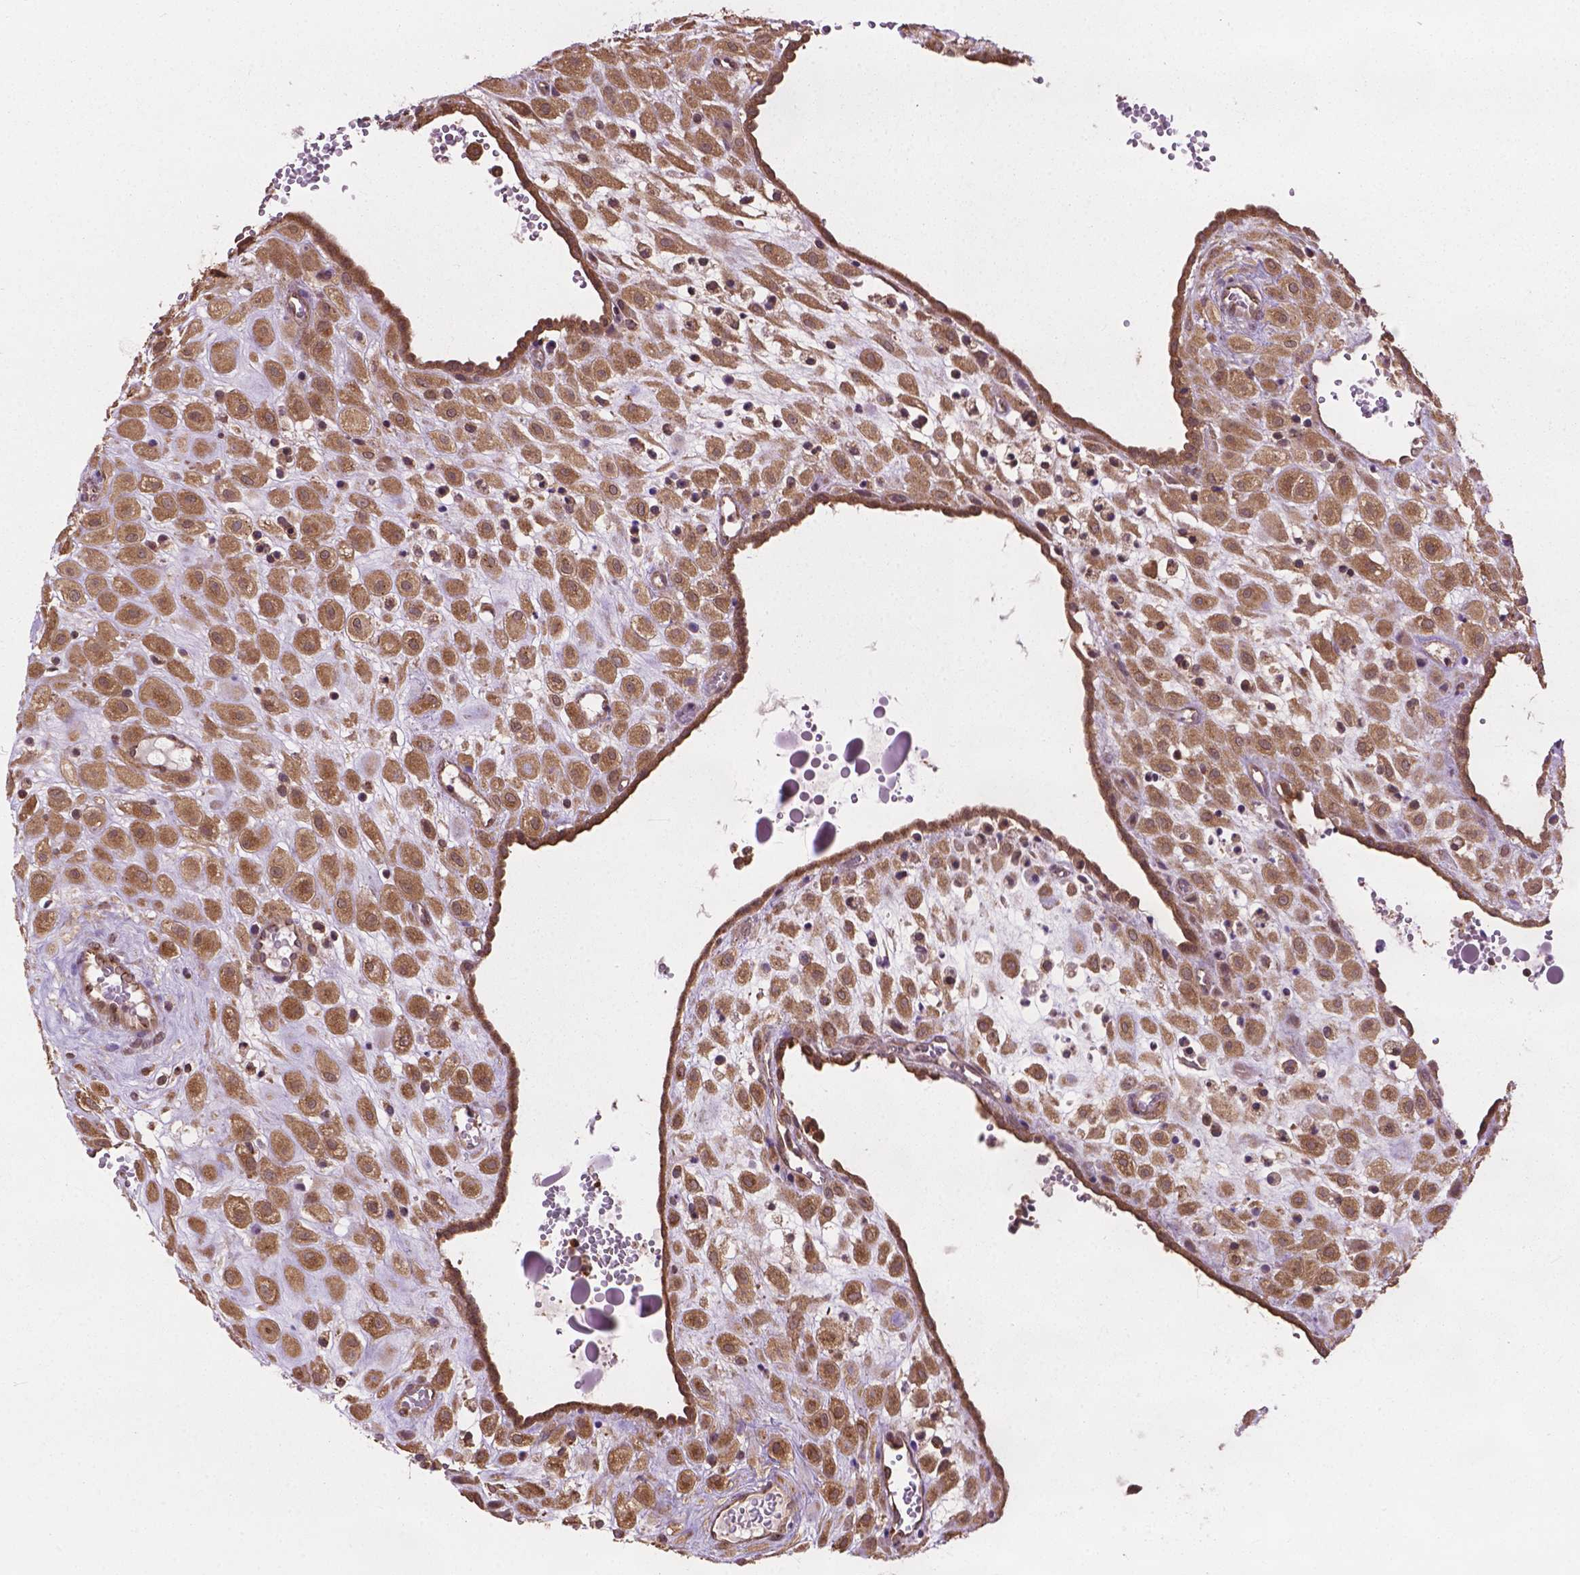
{"staining": {"intensity": "moderate", "quantity": ">75%", "location": "cytoplasmic/membranous"}, "tissue": "placenta", "cell_type": "Decidual cells", "image_type": "normal", "snomed": [{"axis": "morphology", "description": "Normal tissue, NOS"}, {"axis": "topography", "description": "Placenta"}], "caption": "The image demonstrates immunohistochemical staining of normal placenta. There is moderate cytoplasmic/membranous expression is identified in about >75% of decidual cells. (brown staining indicates protein expression, while blue staining denotes nuclei).", "gene": "PPP1CB", "patient": {"sex": "female", "age": 24}}